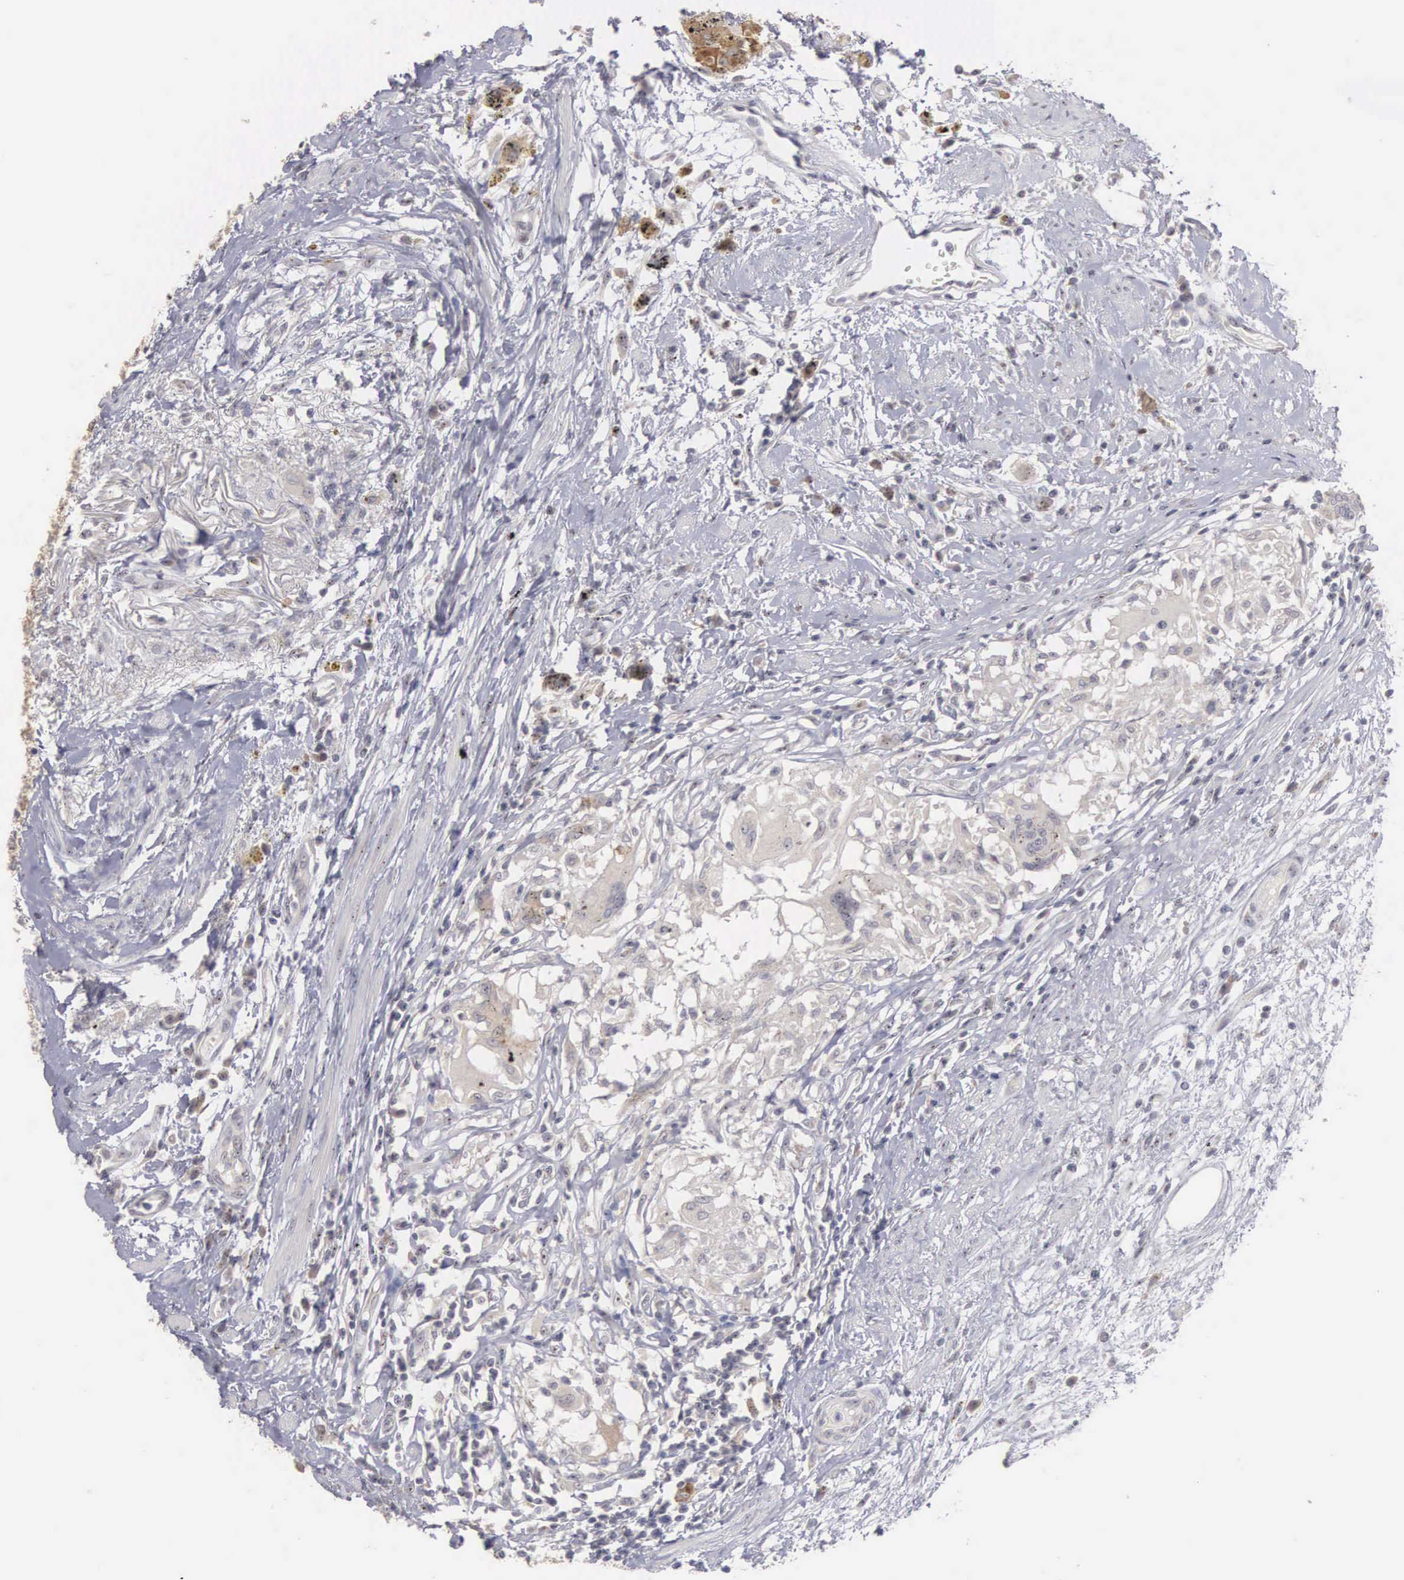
{"staining": {"intensity": "weak", "quantity": ">75%", "location": "cytoplasmic/membranous"}, "tissue": "urothelial cancer", "cell_type": "Tumor cells", "image_type": "cancer", "snomed": [{"axis": "morphology", "description": "Urothelial carcinoma, High grade"}, {"axis": "topography", "description": "Urinary bladder"}], "caption": "This is an image of immunohistochemistry staining of urothelial carcinoma (high-grade), which shows weak staining in the cytoplasmic/membranous of tumor cells.", "gene": "AMN", "patient": {"sex": "male", "age": 78}}